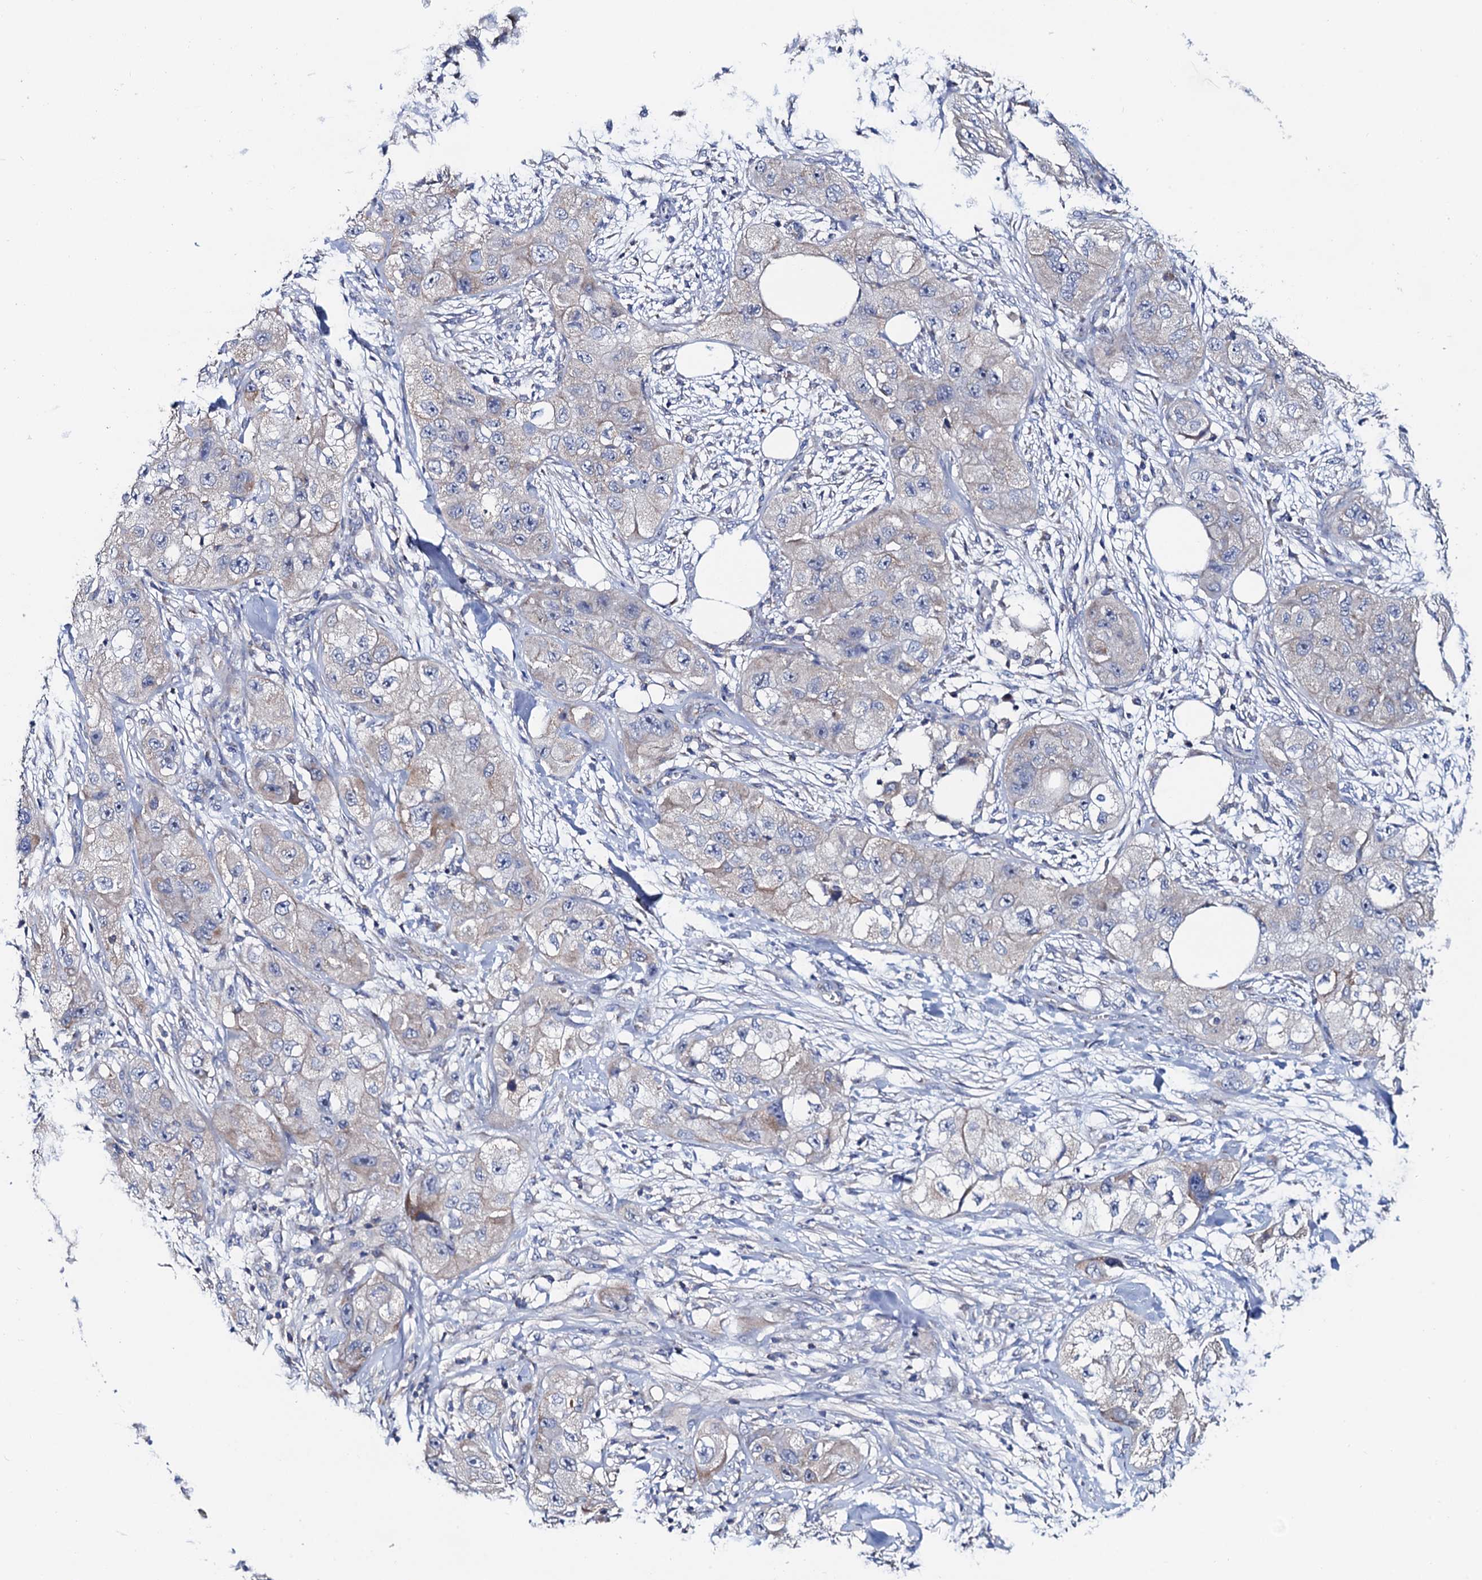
{"staining": {"intensity": "negative", "quantity": "none", "location": "none"}, "tissue": "skin cancer", "cell_type": "Tumor cells", "image_type": "cancer", "snomed": [{"axis": "morphology", "description": "Squamous cell carcinoma, NOS"}, {"axis": "topography", "description": "Skin"}, {"axis": "topography", "description": "Subcutis"}], "caption": "Tumor cells show no significant protein positivity in skin cancer (squamous cell carcinoma).", "gene": "MRPL48", "patient": {"sex": "male", "age": 73}}